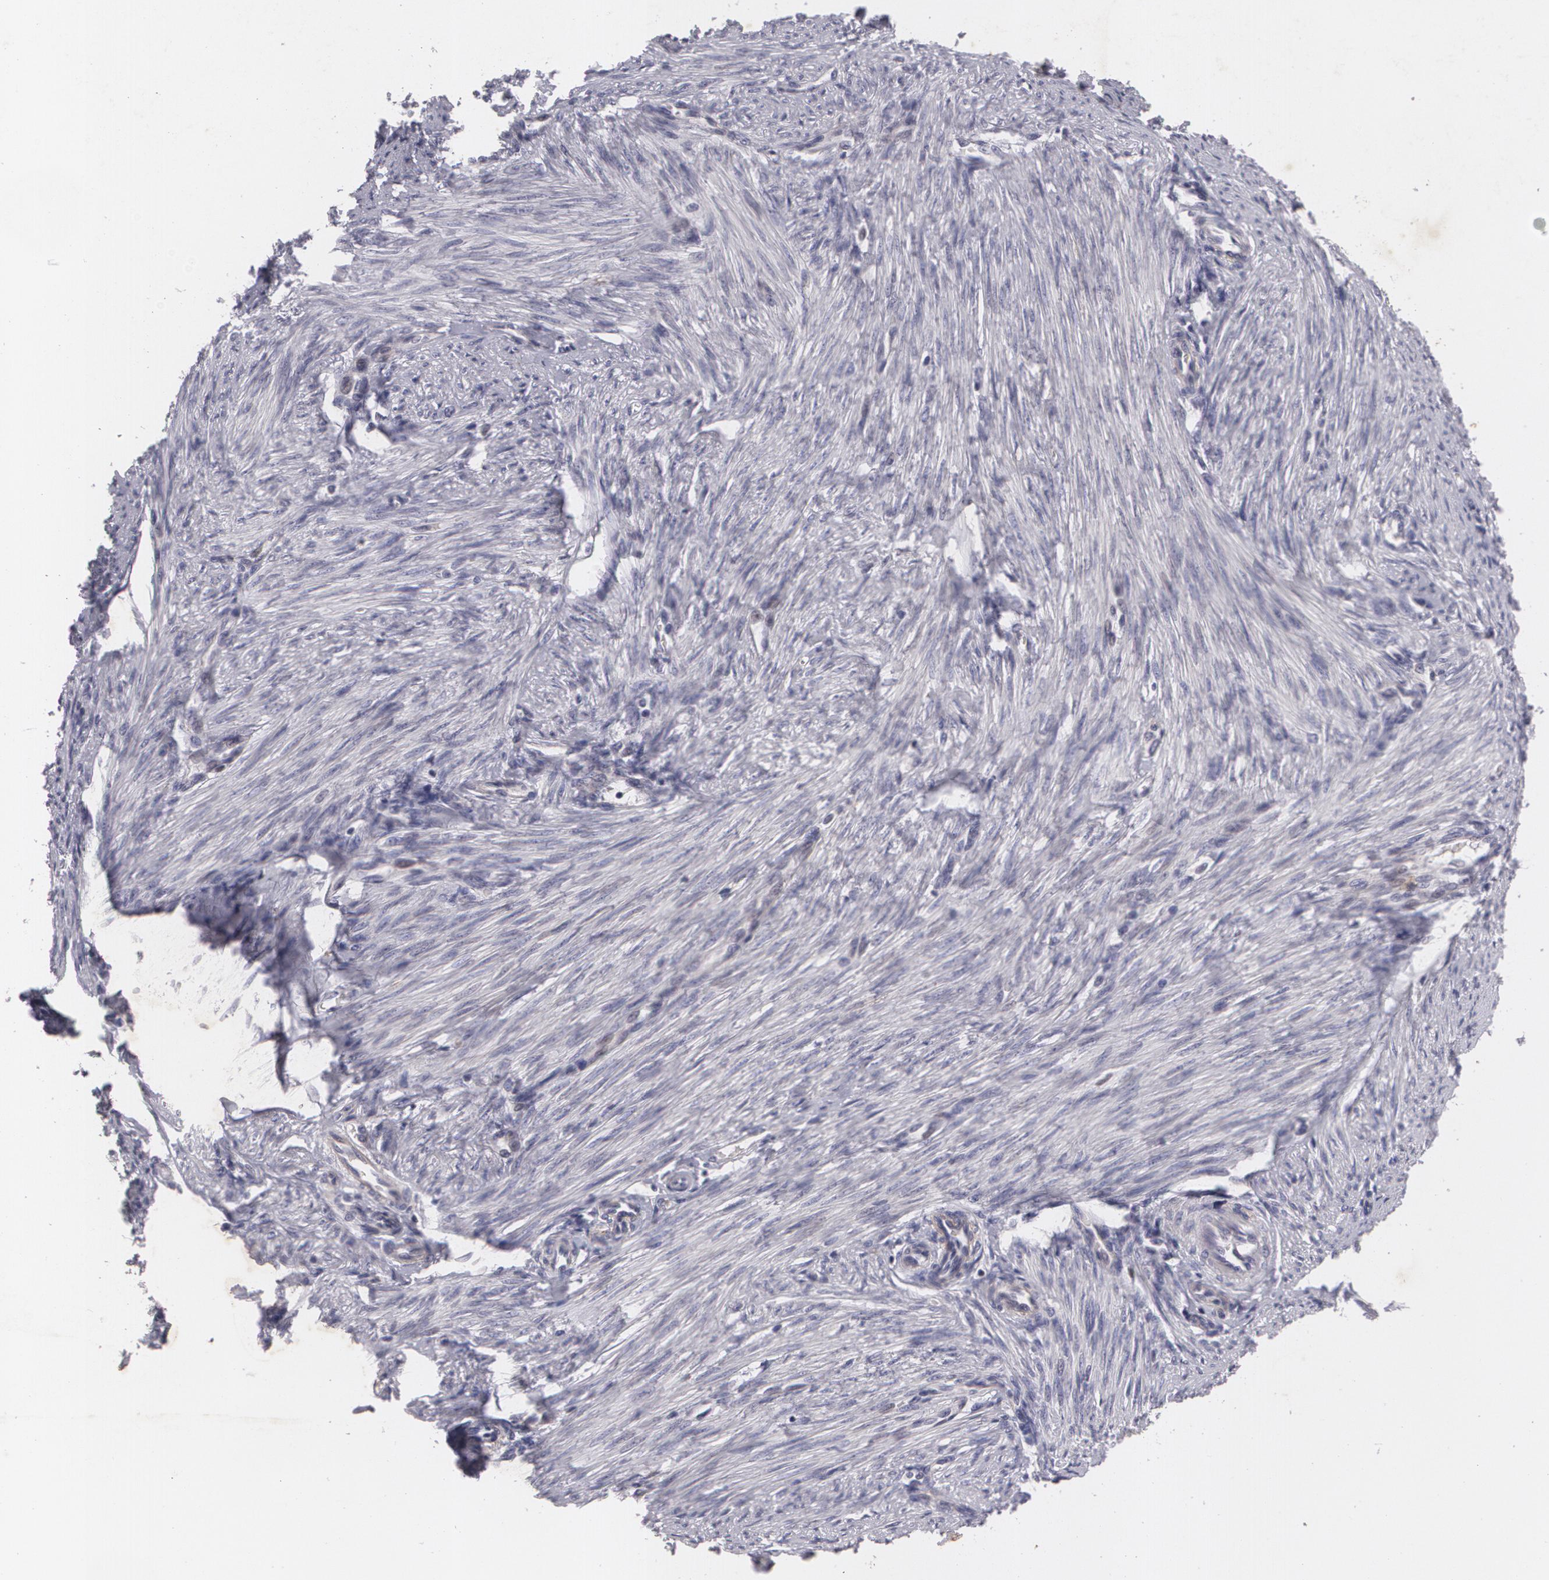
{"staining": {"intensity": "negative", "quantity": "none", "location": "none"}, "tissue": "endometrial cancer", "cell_type": "Tumor cells", "image_type": "cancer", "snomed": [{"axis": "morphology", "description": "Adenocarcinoma, NOS"}, {"axis": "topography", "description": "Endometrium"}], "caption": "High magnification brightfield microscopy of endometrial cancer (adenocarcinoma) stained with DAB (brown) and counterstained with hematoxylin (blue): tumor cells show no significant positivity.", "gene": "KCNA4", "patient": {"sex": "female", "age": 63}}